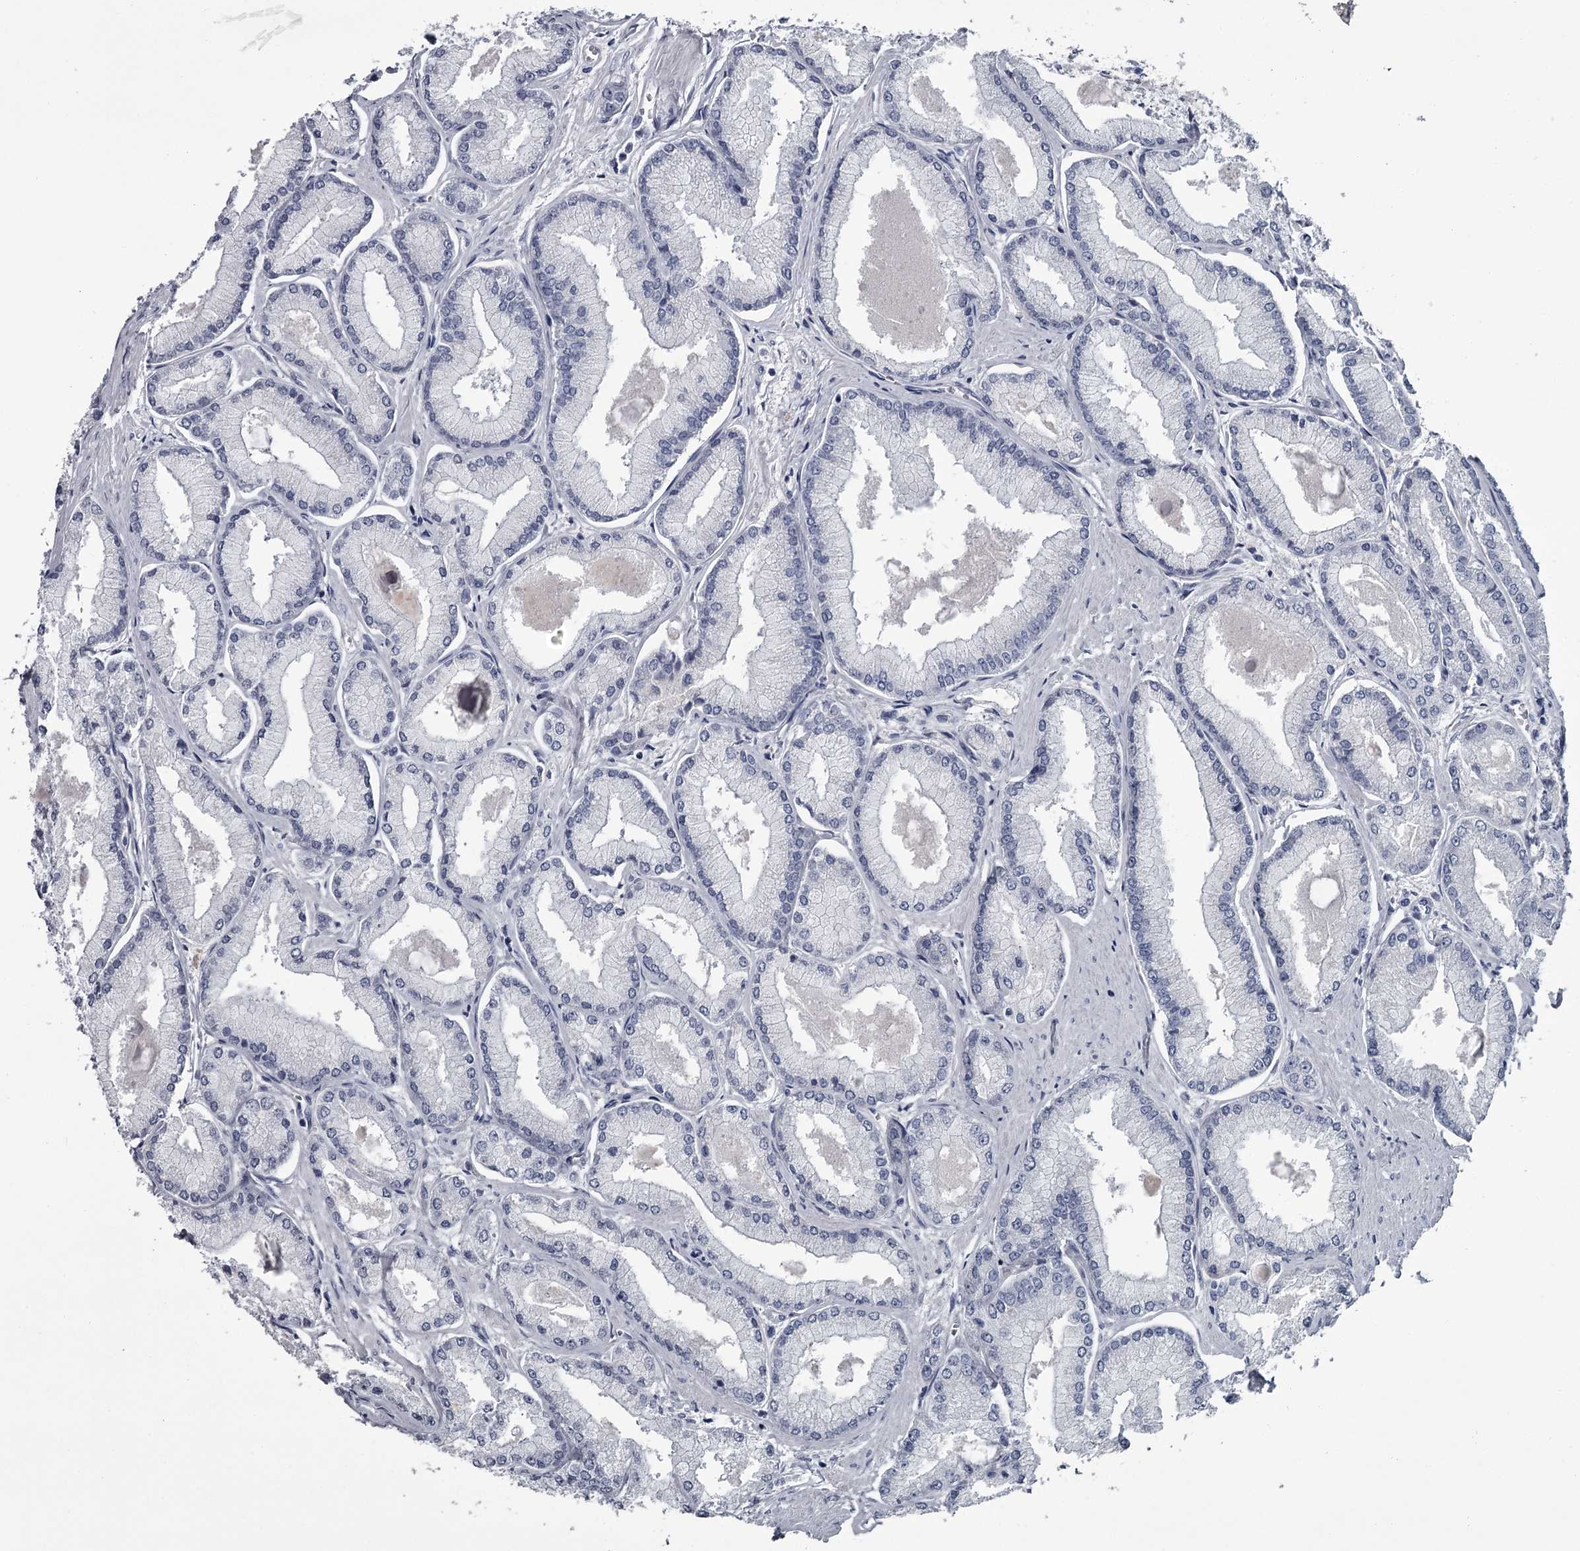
{"staining": {"intensity": "negative", "quantity": "none", "location": "none"}, "tissue": "prostate cancer", "cell_type": "Tumor cells", "image_type": "cancer", "snomed": [{"axis": "morphology", "description": "Adenocarcinoma, Low grade"}, {"axis": "topography", "description": "Prostate"}], "caption": "Adenocarcinoma (low-grade) (prostate) was stained to show a protein in brown. There is no significant expression in tumor cells. (DAB IHC visualized using brightfield microscopy, high magnification).", "gene": "DAO", "patient": {"sex": "male", "age": 74}}